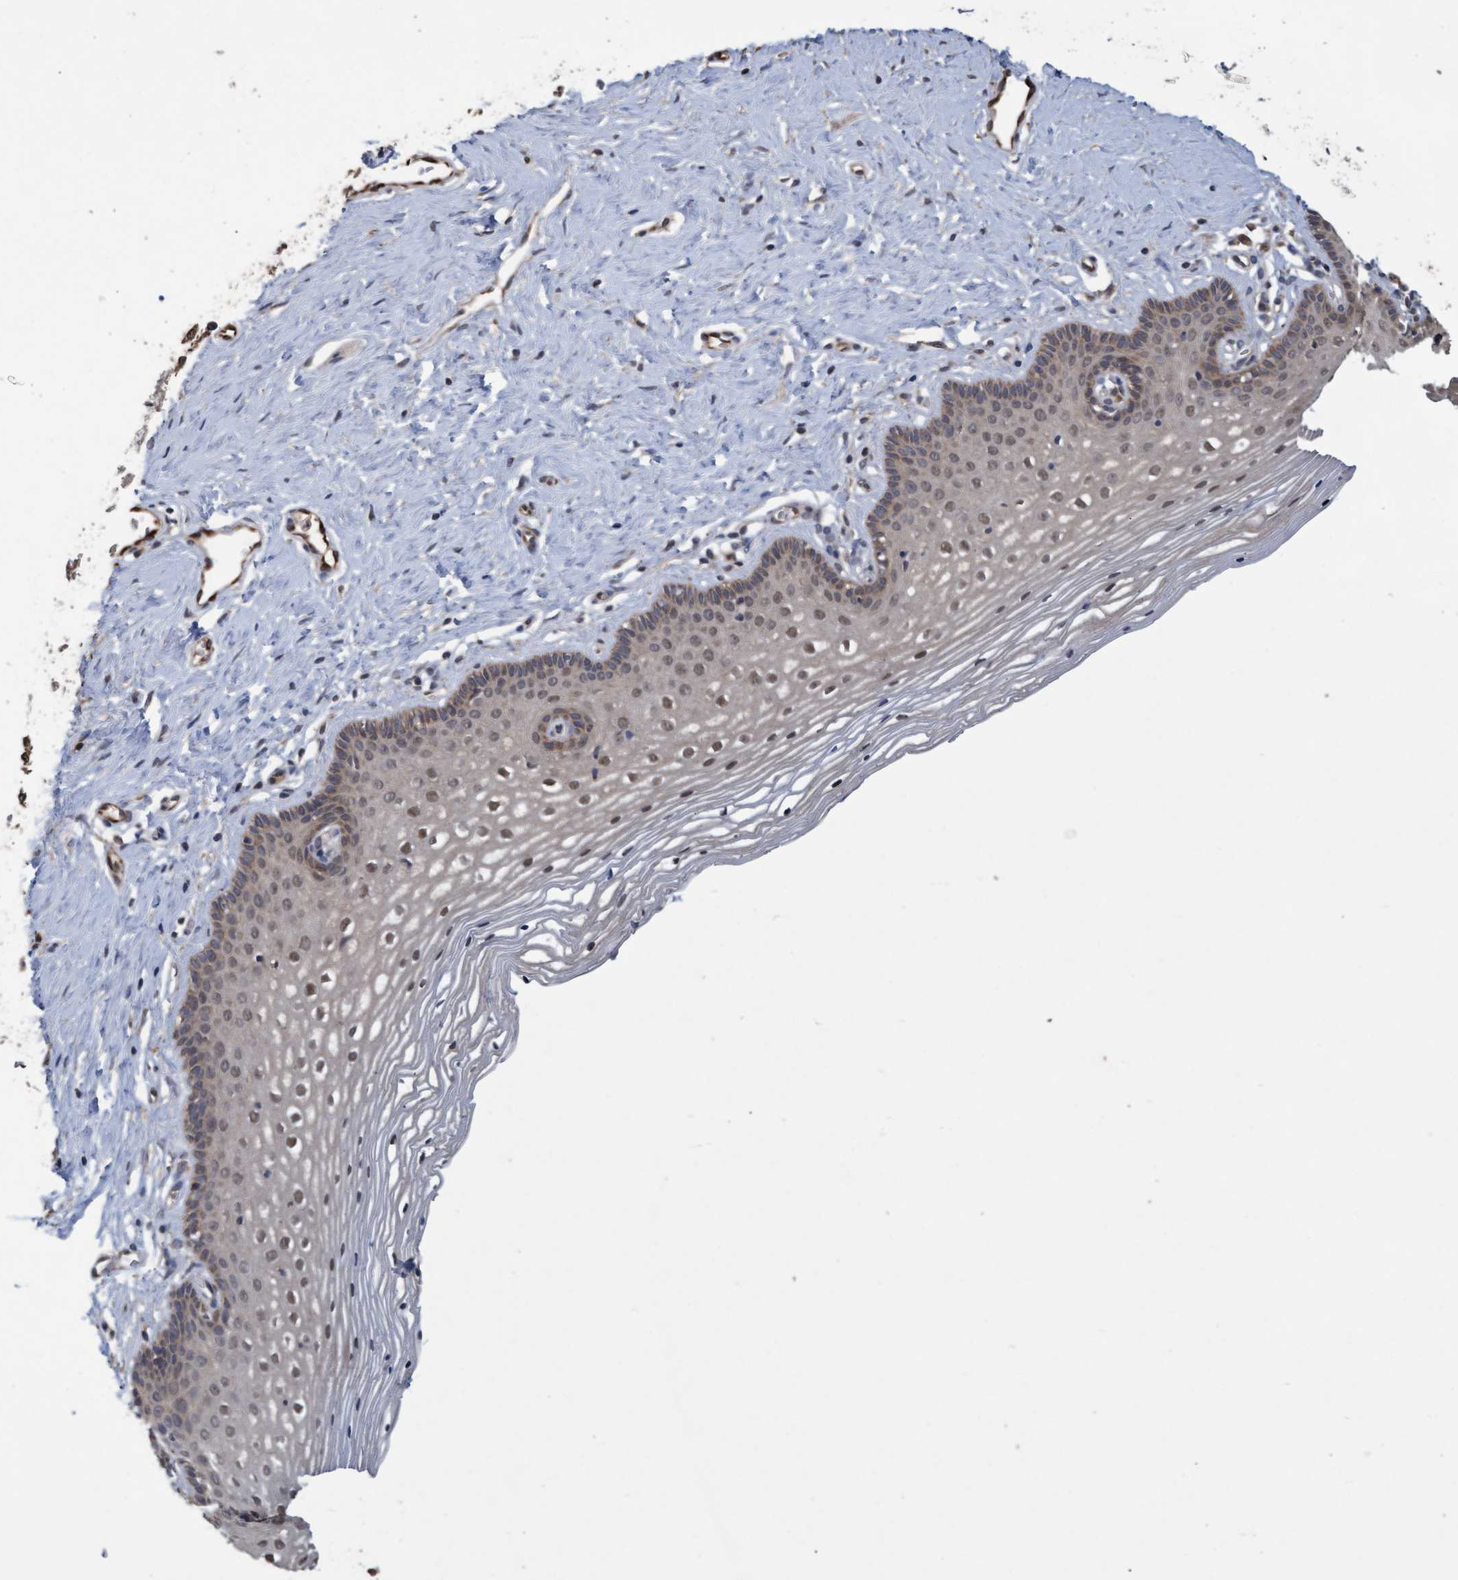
{"staining": {"intensity": "moderate", "quantity": "25%-75%", "location": "cytoplasmic/membranous,nuclear"}, "tissue": "vagina", "cell_type": "Squamous epithelial cells", "image_type": "normal", "snomed": [{"axis": "morphology", "description": "Normal tissue, NOS"}, {"axis": "topography", "description": "Vagina"}], "caption": "Benign vagina was stained to show a protein in brown. There is medium levels of moderate cytoplasmic/membranous,nuclear staining in about 25%-75% of squamous epithelial cells. The staining was performed using DAB, with brown indicating positive protein expression. Nuclei are stained blue with hematoxylin.", "gene": "PSMB6", "patient": {"sex": "female", "age": 32}}